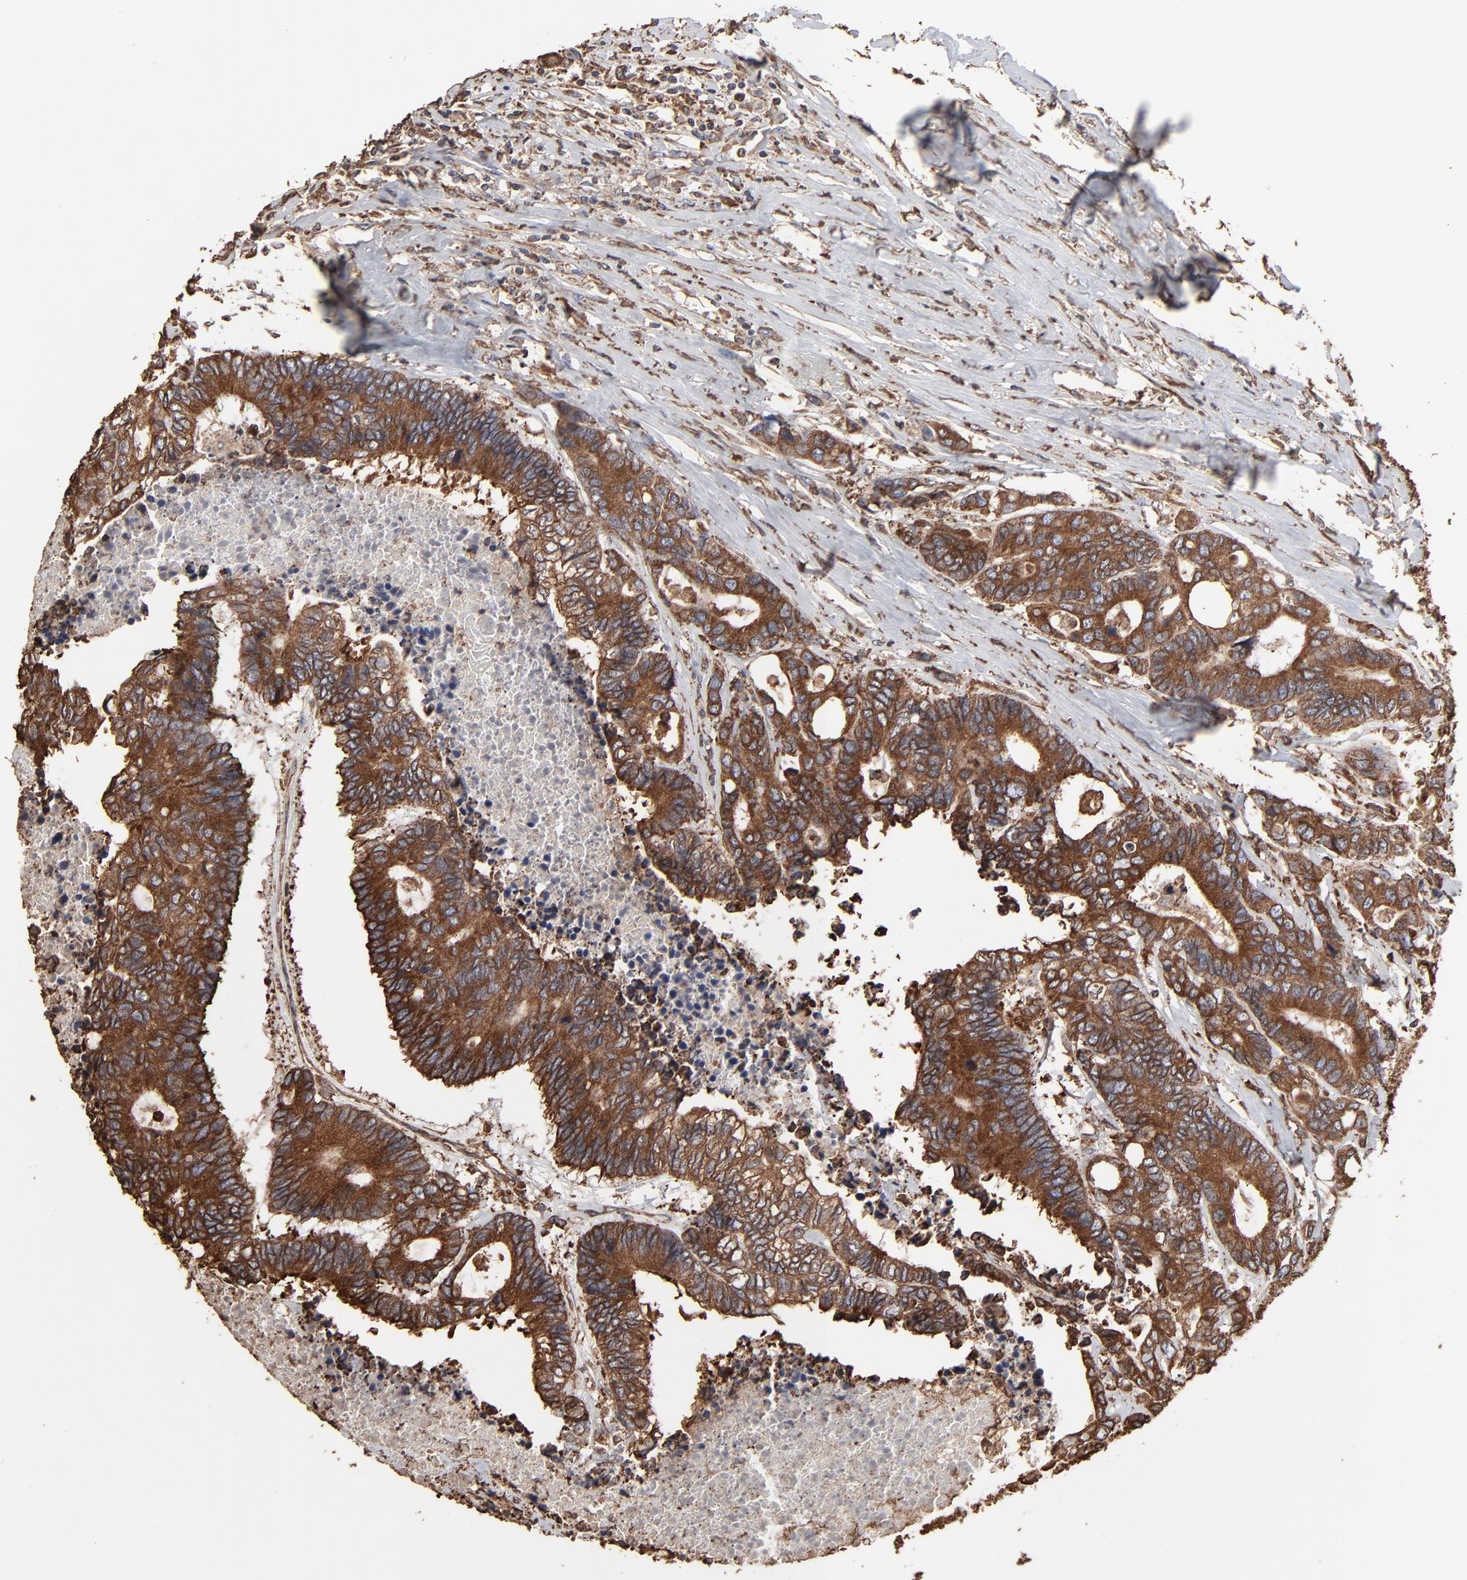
{"staining": {"intensity": "moderate", "quantity": ">75%", "location": "cytoplasmic/membranous"}, "tissue": "colorectal cancer", "cell_type": "Tumor cells", "image_type": "cancer", "snomed": [{"axis": "morphology", "description": "Adenocarcinoma, NOS"}, {"axis": "topography", "description": "Rectum"}], "caption": "Human colorectal adenocarcinoma stained with a brown dye exhibits moderate cytoplasmic/membranous positive expression in approximately >75% of tumor cells.", "gene": "PDIA3", "patient": {"sex": "male", "age": 55}}